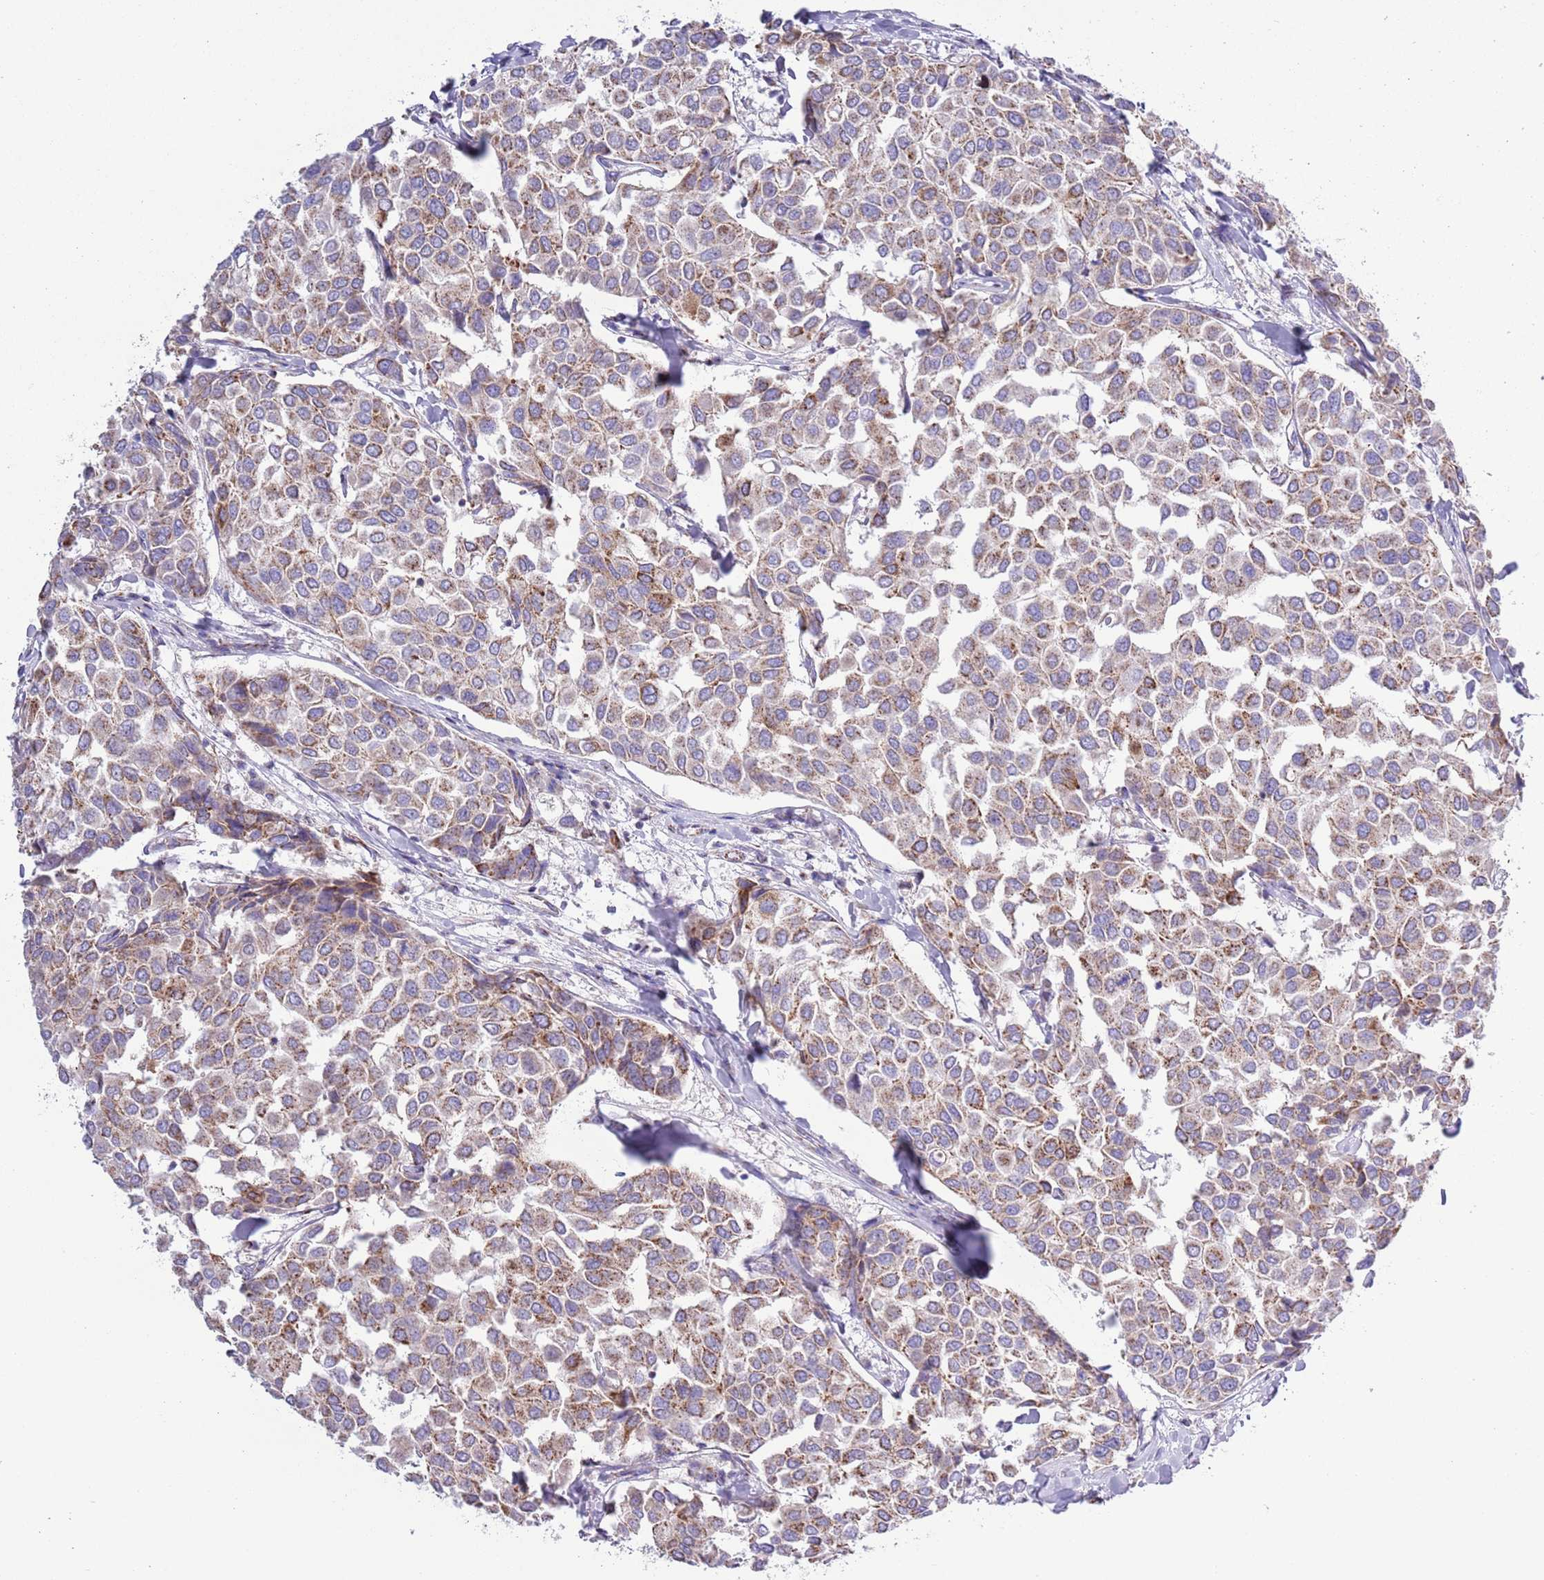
{"staining": {"intensity": "moderate", "quantity": ">75%", "location": "cytoplasmic/membranous"}, "tissue": "breast cancer", "cell_type": "Tumor cells", "image_type": "cancer", "snomed": [{"axis": "morphology", "description": "Duct carcinoma"}, {"axis": "topography", "description": "Breast"}], "caption": "Protein staining of breast cancer tissue displays moderate cytoplasmic/membranous expression in about >75% of tumor cells.", "gene": "ATP6V1B1", "patient": {"sex": "female", "age": 55}}